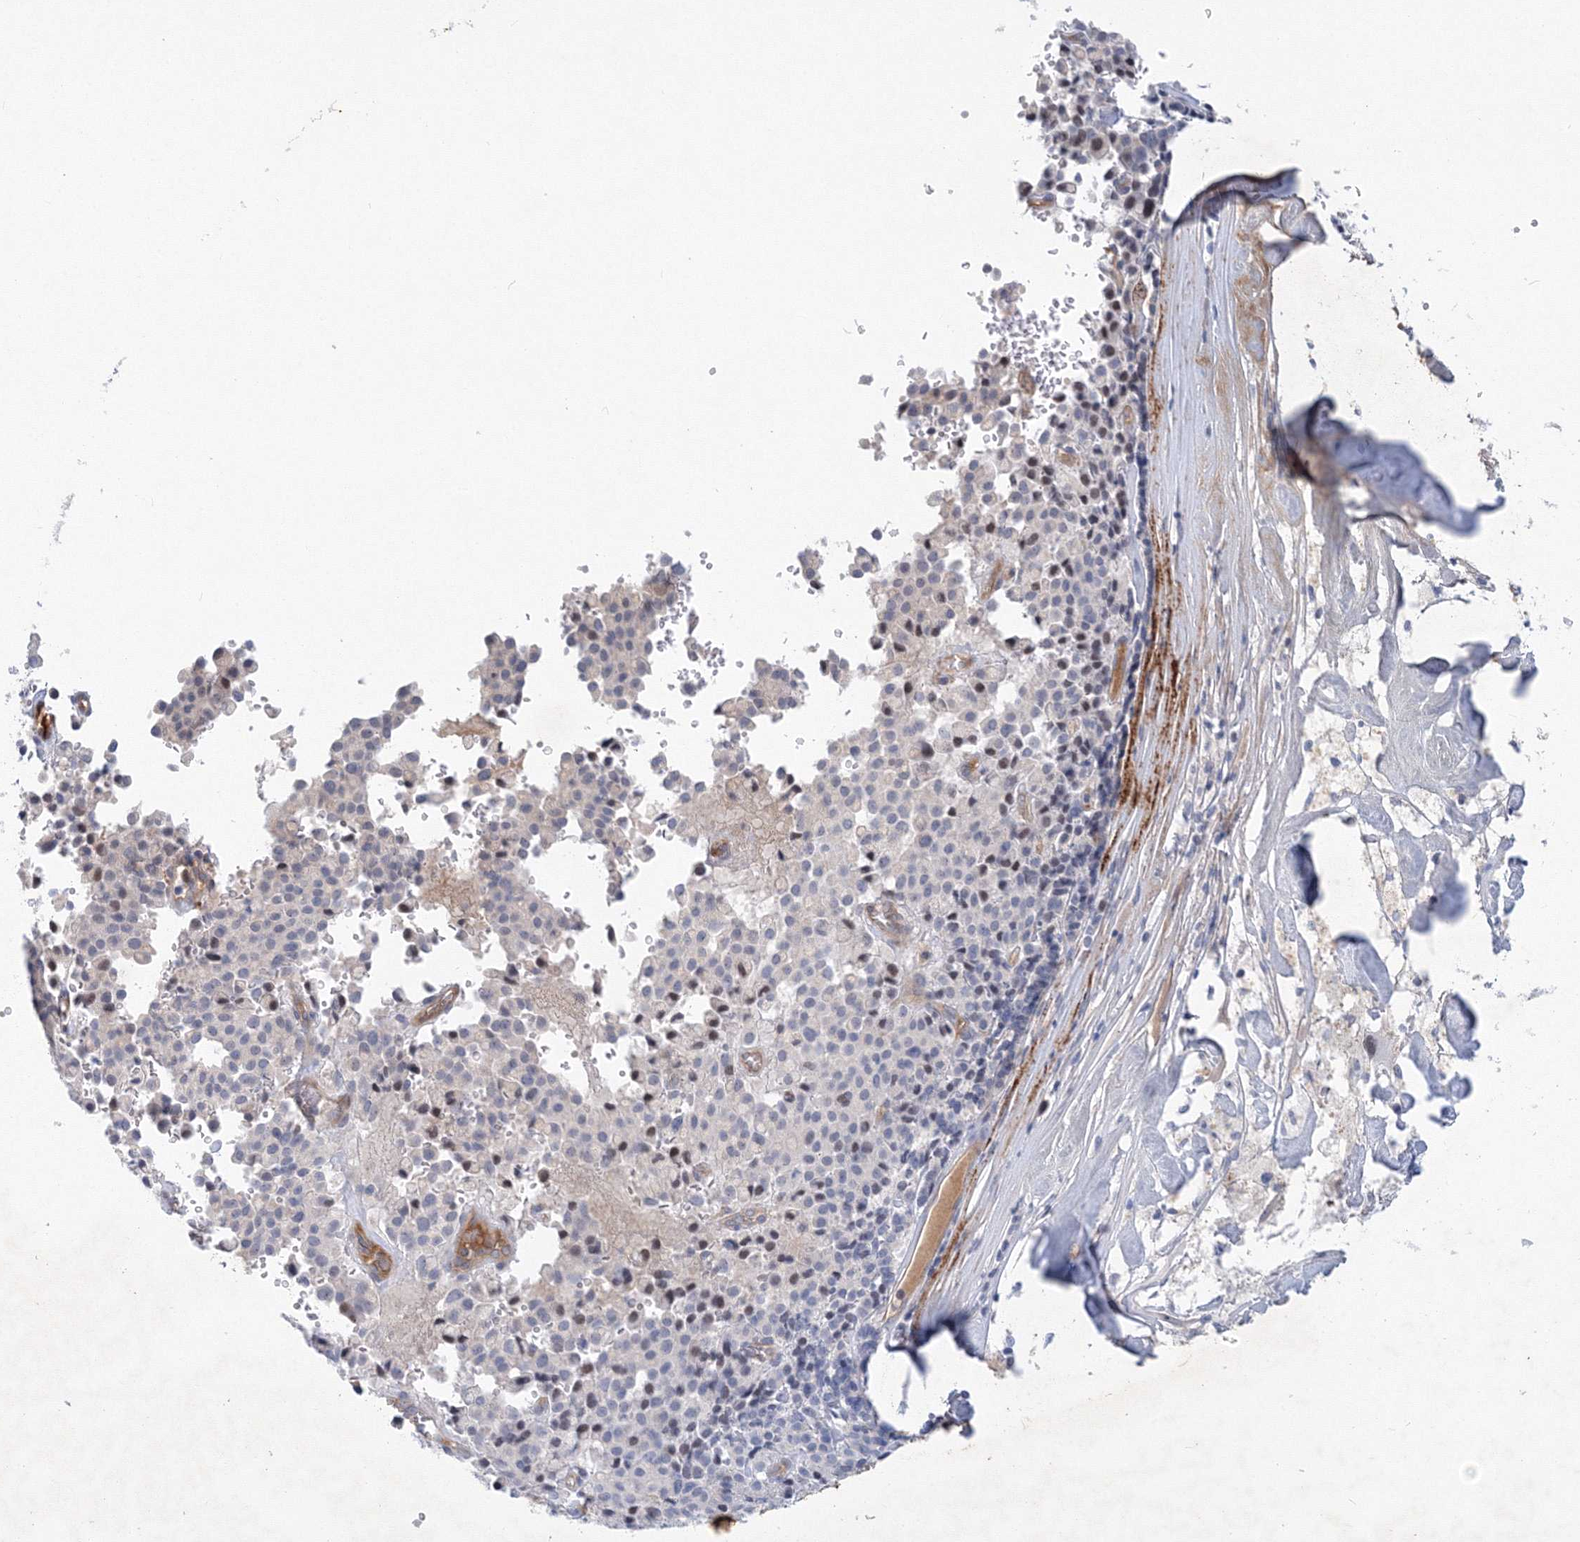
{"staining": {"intensity": "negative", "quantity": "none", "location": "none"}, "tissue": "pancreatic cancer", "cell_type": "Tumor cells", "image_type": "cancer", "snomed": [{"axis": "morphology", "description": "Adenocarcinoma, NOS"}, {"axis": "topography", "description": "Pancreas"}], "caption": "This is an immunohistochemistry (IHC) micrograph of adenocarcinoma (pancreatic). There is no expression in tumor cells.", "gene": "TANC1", "patient": {"sex": "male", "age": 65}}